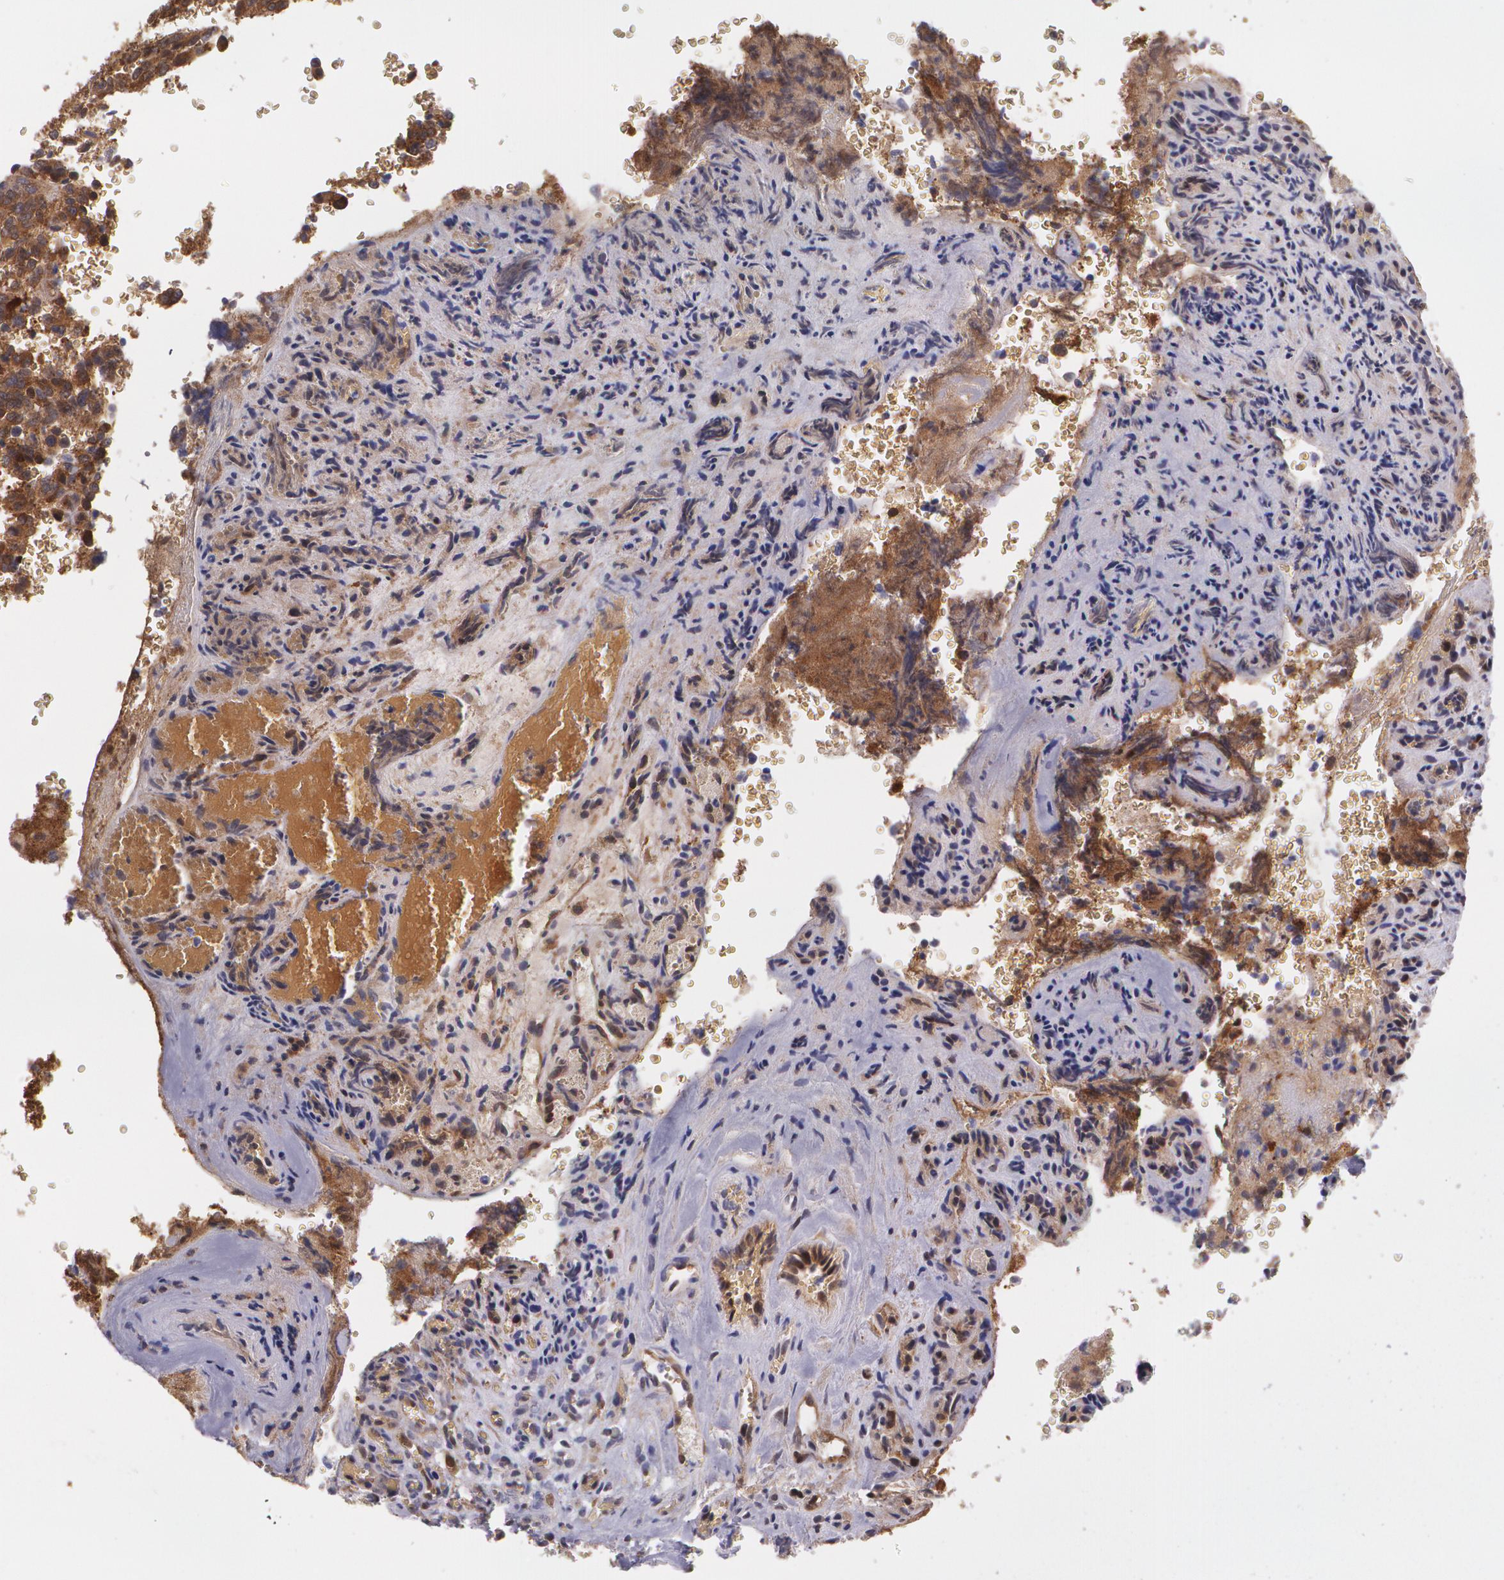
{"staining": {"intensity": "strong", "quantity": ">75%", "location": "cytoplasmic/membranous,nuclear"}, "tissue": "glioma", "cell_type": "Tumor cells", "image_type": "cancer", "snomed": [{"axis": "morphology", "description": "Normal tissue, NOS"}, {"axis": "morphology", "description": "Glioma, malignant, High grade"}, {"axis": "topography", "description": "Cerebral cortex"}], "caption": "High-grade glioma (malignant) stained for a protein reveals strong cytoplasmic/membranous and nuclear positivity in tumor cells. The staining was performed using DAB (3,3'-diaminobenzidine) to visualize the protein expression in brown, while the nuclei were stained in blue with hematoxylin (Magnification: 20x).", "gene": "HSPH1", "patient": {"sex": "male", "age": 56}}